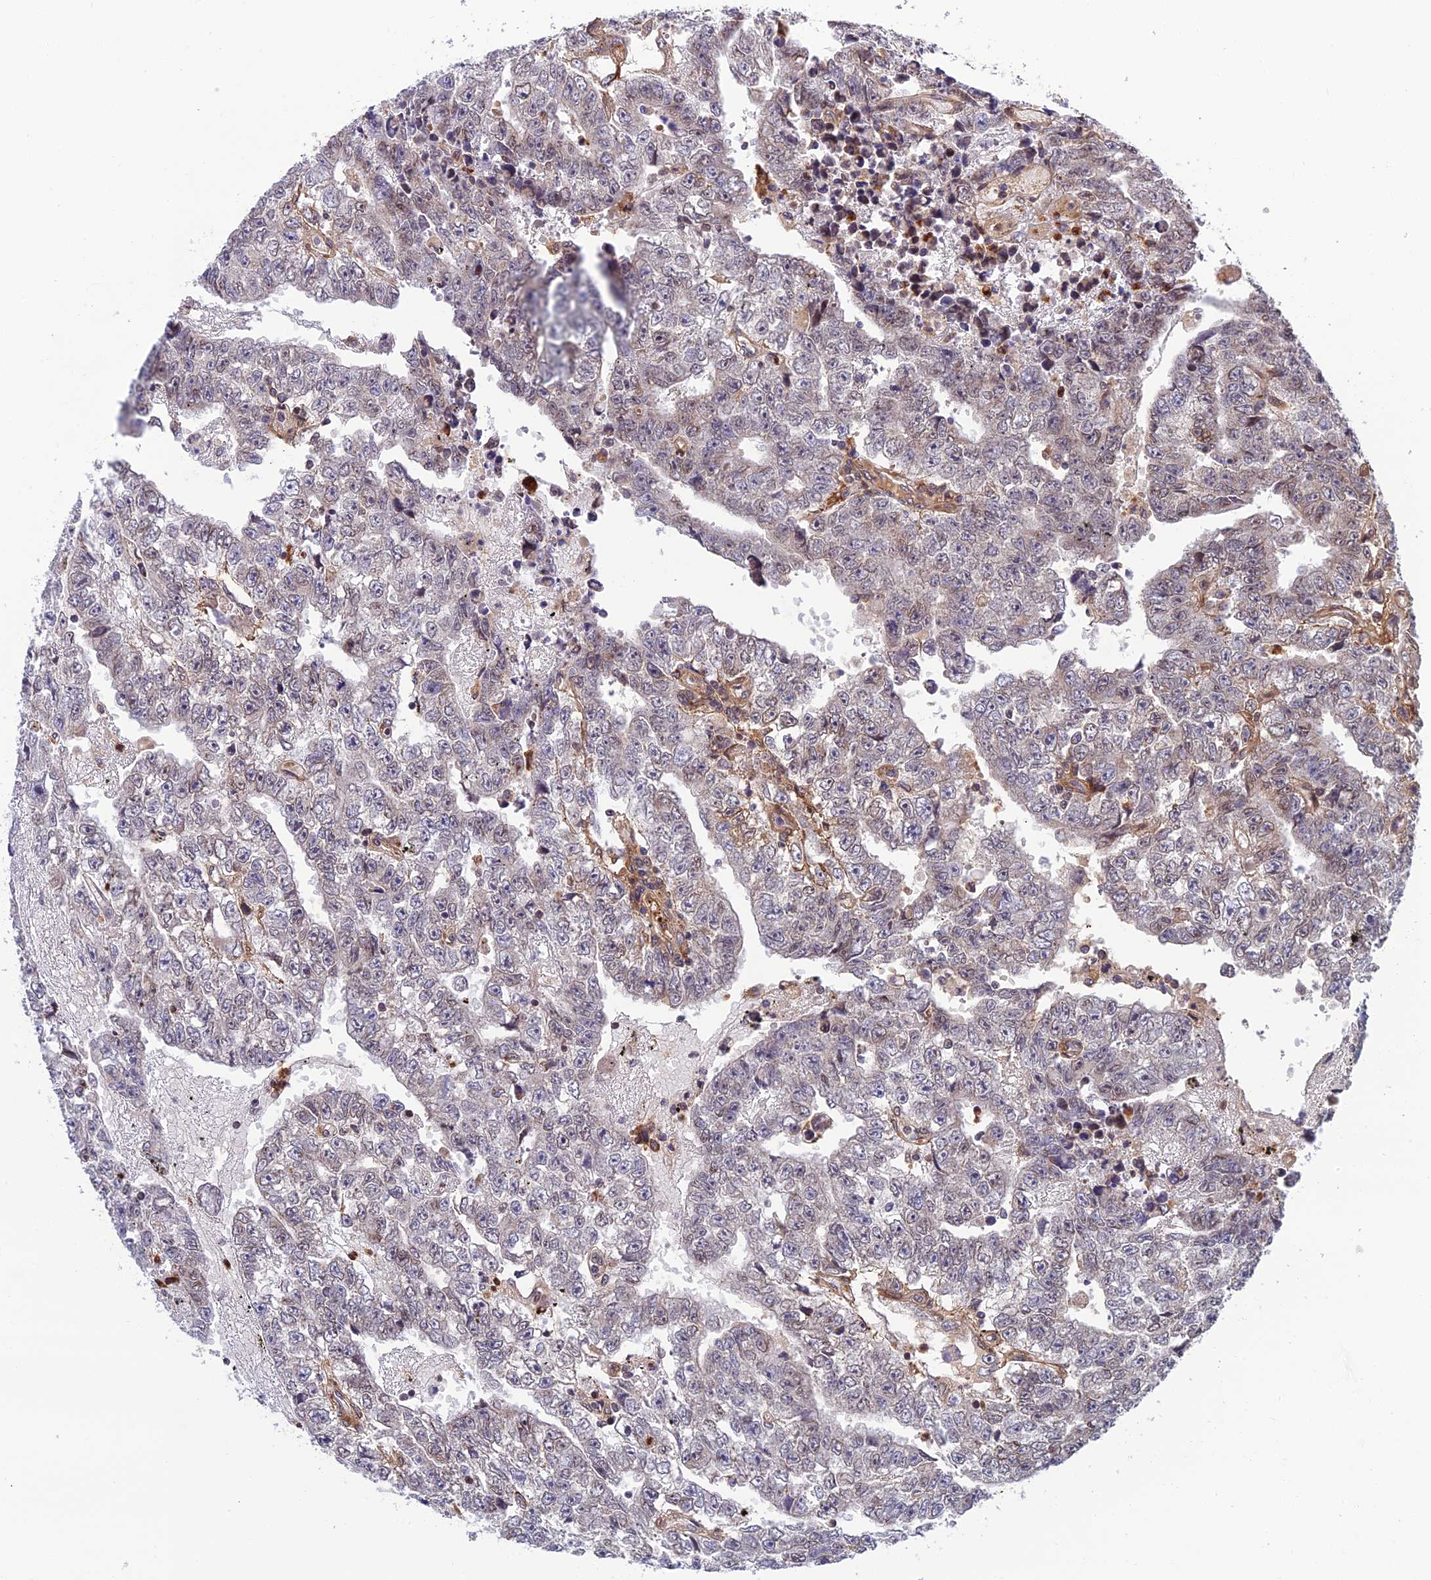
{"staining": {"intensity": "negative", "quantity": "none", "location": "none"}, "tissue": "testis cancer", "cell_type": "Tumor cells", "image_type": "cancer", "snomed": [{"axis": "morphology", "description": "Carcinoma, Embryonal, NOS"}, {"axis": "topography", "description": "Testis"}], "caption": "Immunohistochemistry of human embryonal carcinoma (testis) displays no positivity in tumor cells.", "gene": "REXO1", "patient": {"sex": "male", "age": 25}}